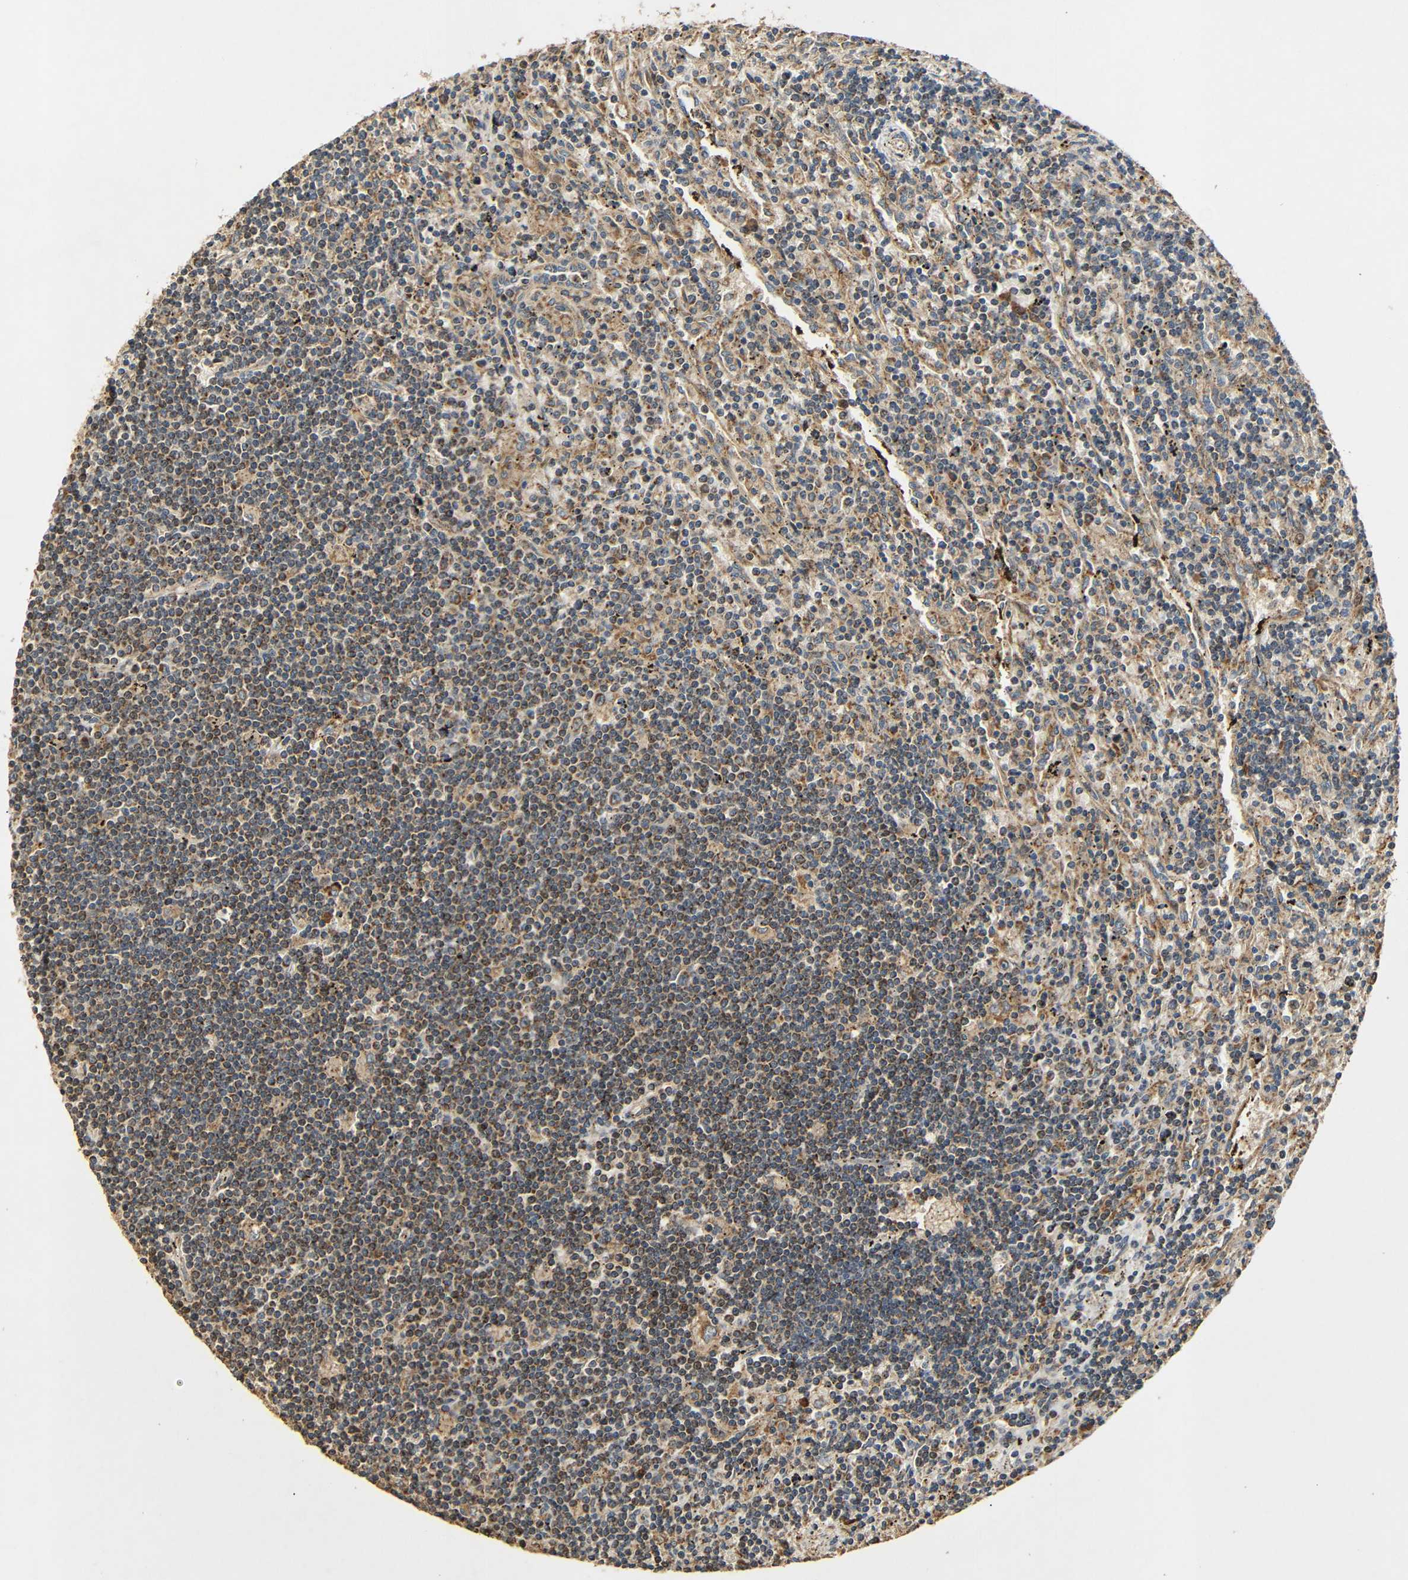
{"staining": {"intensity": "moderate", "quantity": ">75%", "location": "cytoplasmic/membranous"}, "tissue": "lymphoma", "cell_type": "Tumor cells", "image_type": "cancer", "snomed": [{"axis": "morphology", "description": "Malignant lymphoma, non-Hodgkin's type, Low grade"}, {"axis": "topography", "description": "Spleen"}], "caption": "Tumor cells display medium levels of moderate cytoplasmic/membranous expression in about >75% of cells in human malignant lymphoma, non-Hodgkin's type (low-grade).", "gene": "KAZALD1", "patient": {"sex": "male", "age": 76}}